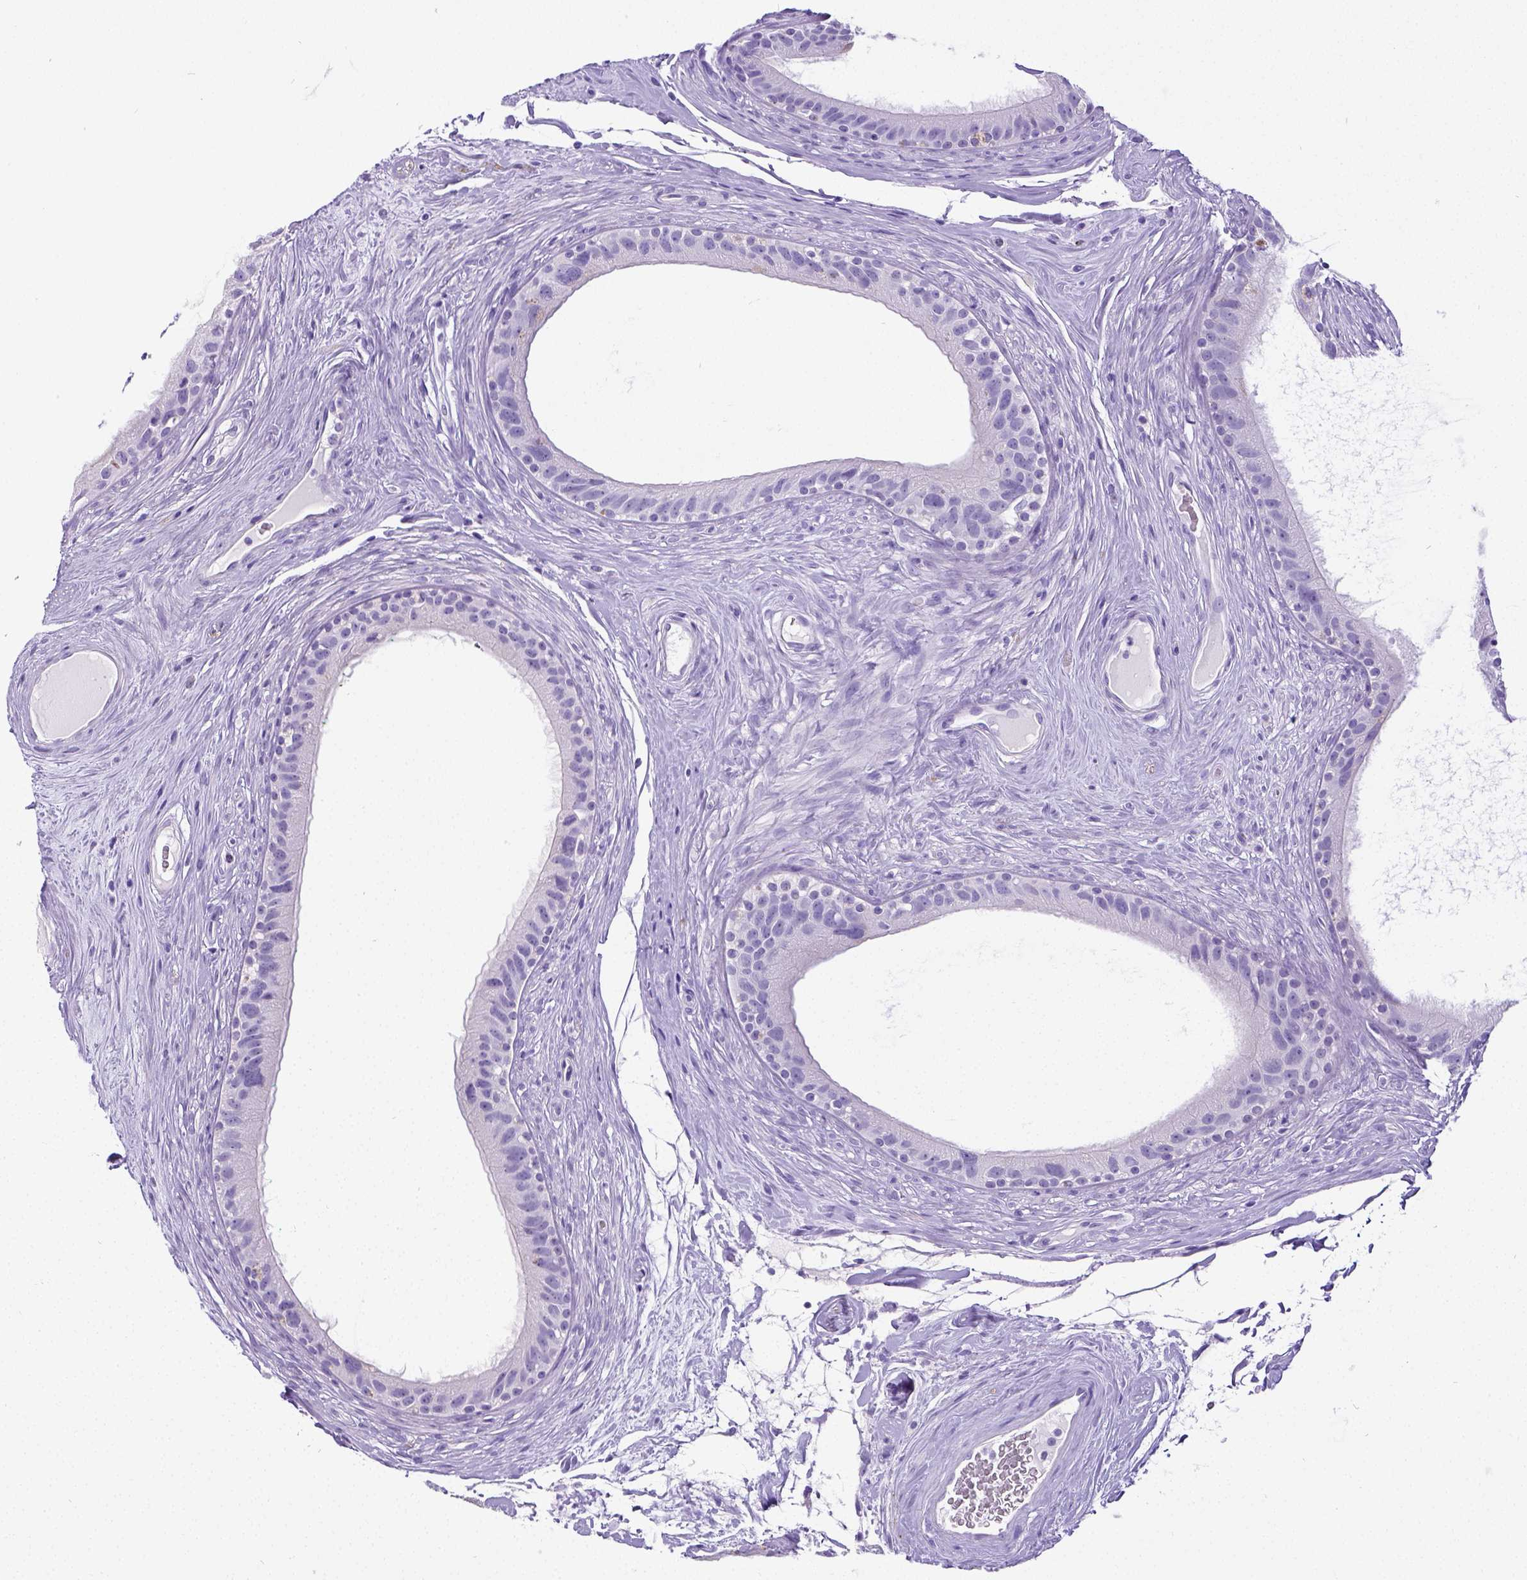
{"staining": {"intensity": "negative", "quantity": "none", "location": "none"}, "tissue": "epididymis", "cell_type": "Glandular cells", "image_type": "normal", "snomed": [{"axis": "morphology", "description": "Normal tissue, NOS"}, {"axis": "topography", "description": "Epididymis"}], "caption": "Immunohistochemistry (IHC) of normal epididymis reveals no positivity in glandular cells.", "gene": "SATB2", "patient": {"sex": "male", "age": 59}}